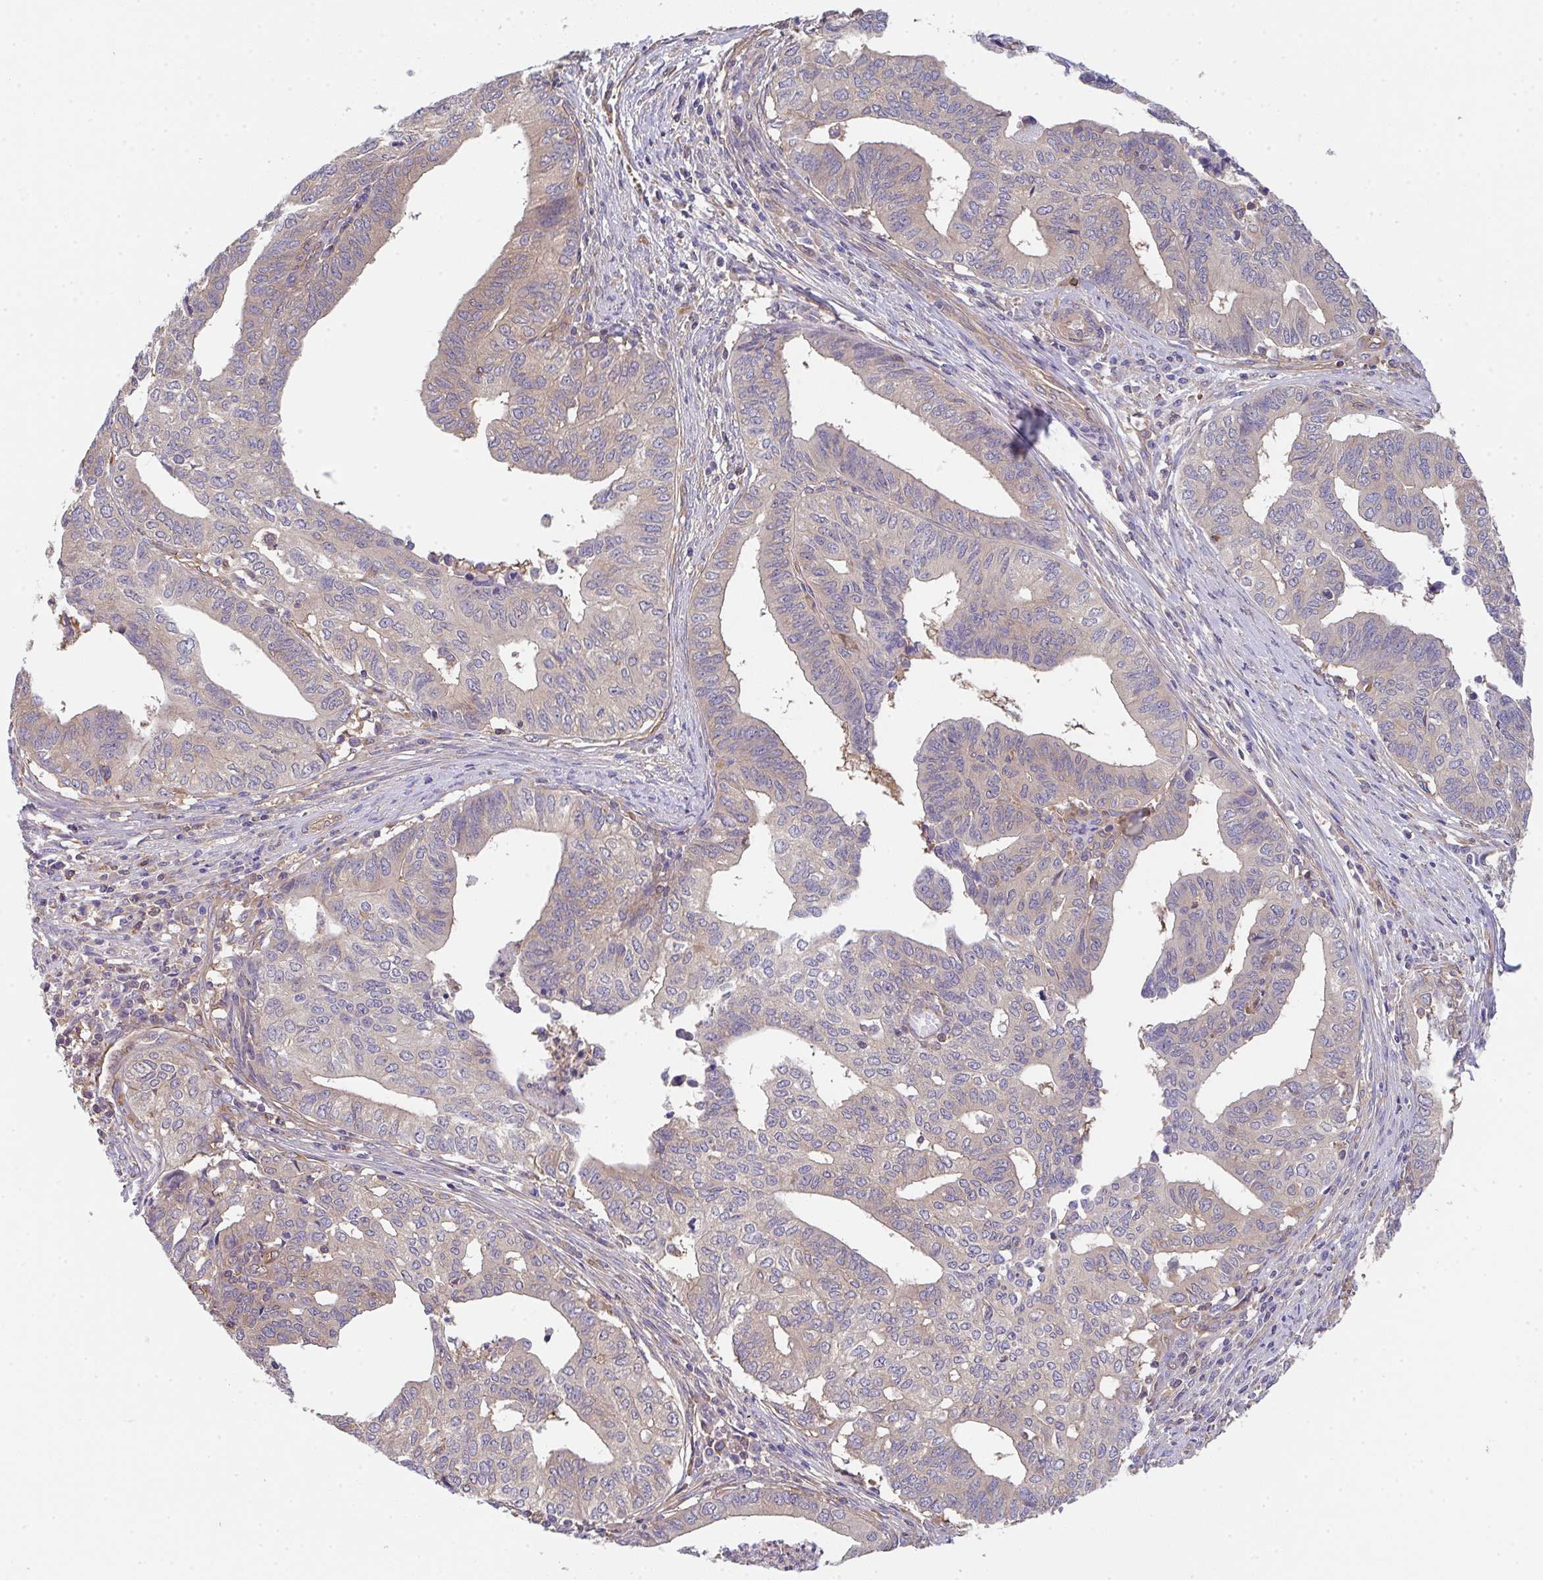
{"staining": {"intensity": "weak", "quantity": "<25%", "location": "cytoplasmic/membranous"}, "tissue": "endometrial cancer", "cell_type": "Tumor cells", "image_type": "cancer", "snomed": [{"axis": "morphology", "description": "Adenocarcinoma, NOS"}, {"axis": "topography", "description": "Endometrium"}], "caption": "DAB immunohistochemical staining of human endometrial cancer exhibits no significant expression in tumor cells. (Brightfield microscopy of DAB (3,3'-diaminobenzidine) immunohistochemistry at high magnification).", "gene": "TMEM229A", "patient": {"sex": "female", "age": 65}}